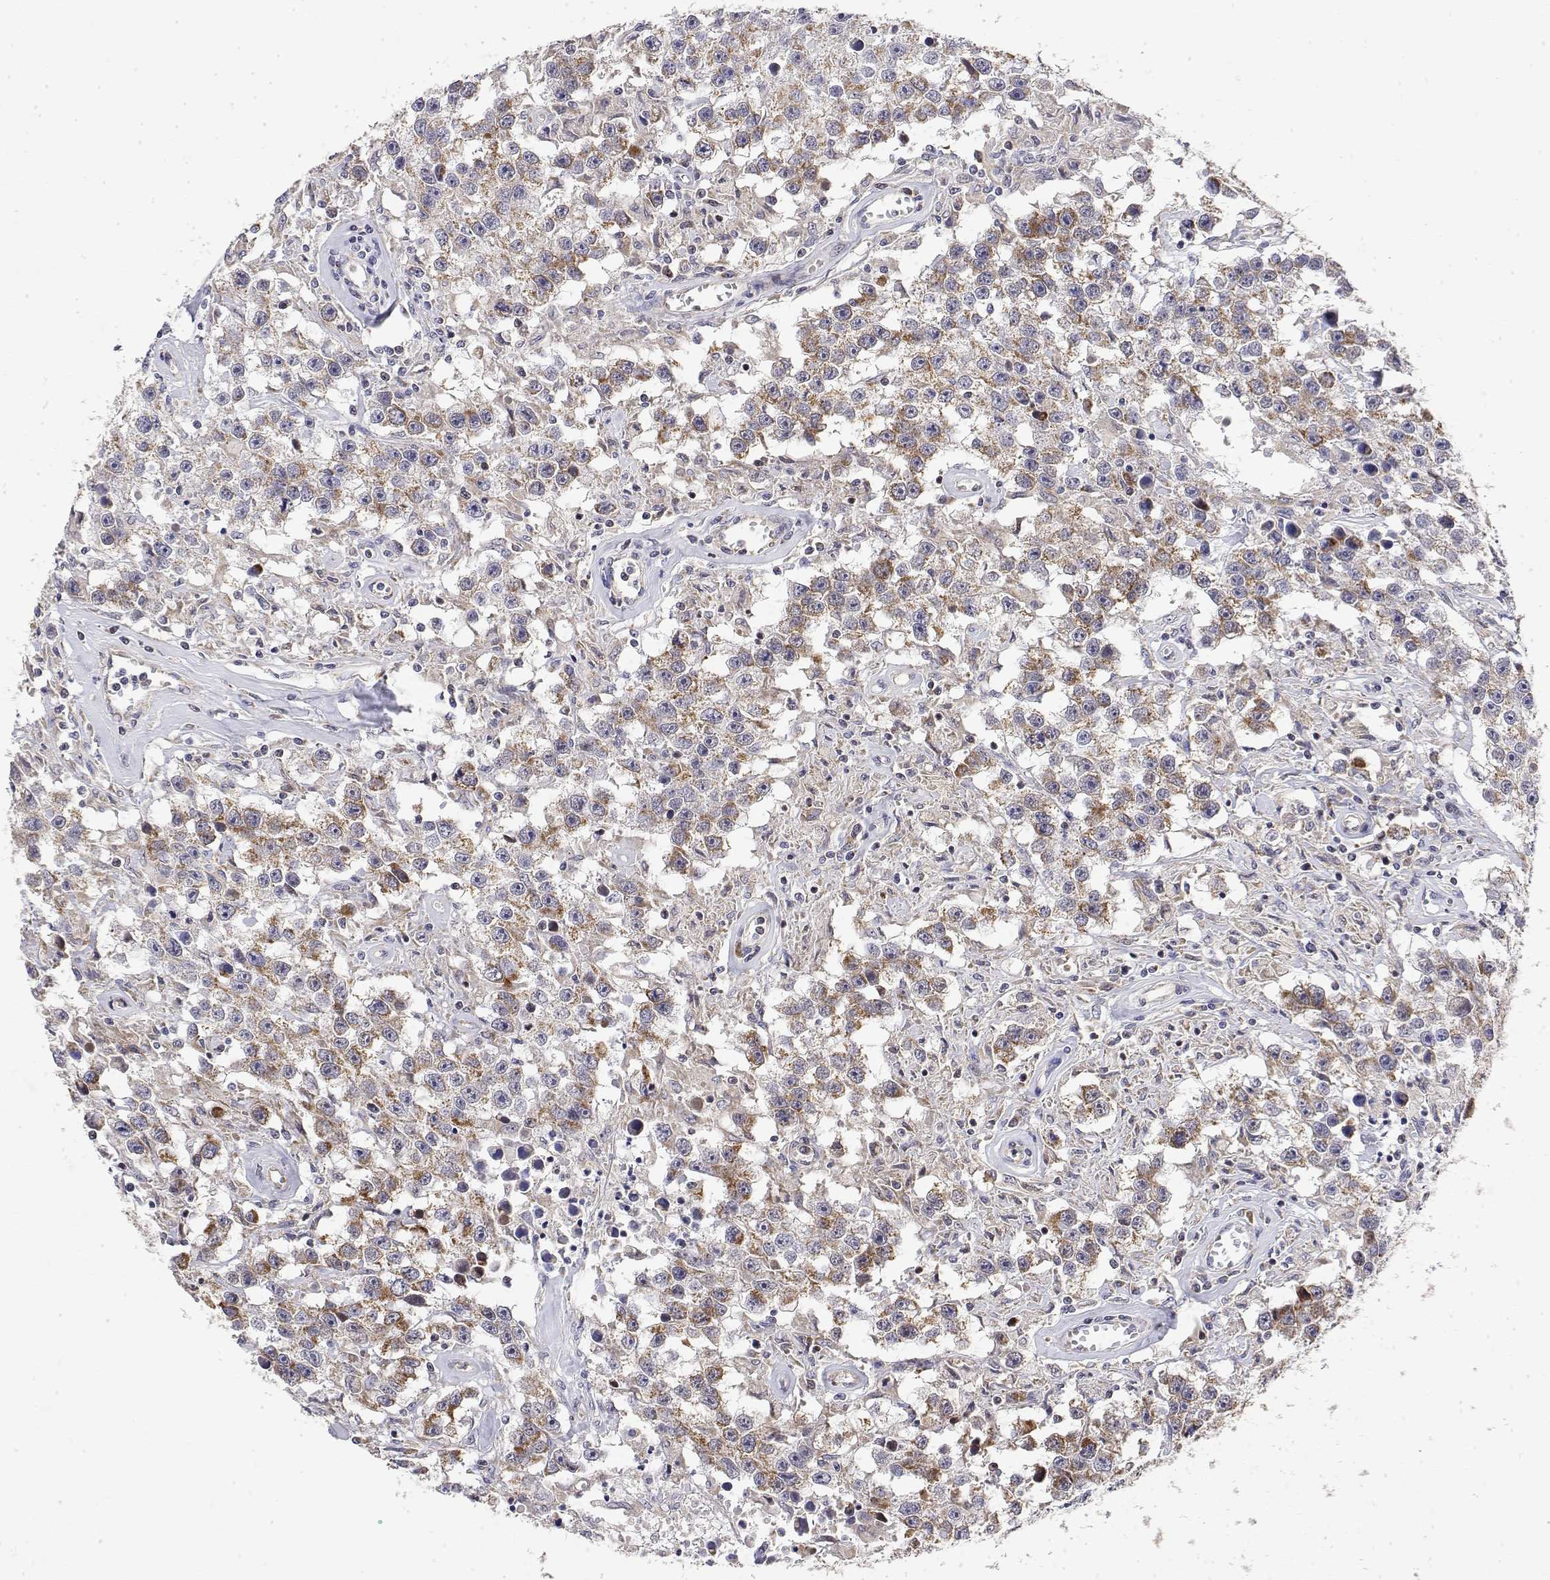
{"staining": {"intensity": "moderate", "quantity": "25%-75%", "location": "cytoplasmic/membranous"}, "tissue": "testis cancer", "cell_type": "Tumor cells", "image_type": "cancer", "snomed": [{"axis": "morphology", "description": "Seminoma, NOS"}, {"axis": "topography", "description": "Testis"}], "caption": "Immunohistochemistry photomicrograph of neoplastic tissue: testis cancer (seminoma) stained using immunohistochemistry displays medium levels of moderate protein expression localized specifically in the cytoplasmic/membranous of tumor cells, appearing as a cytoplasmic/membranous brown color.", "gene": "GADD45GIP1", "patient": {"sex": "male", "age": 43}}